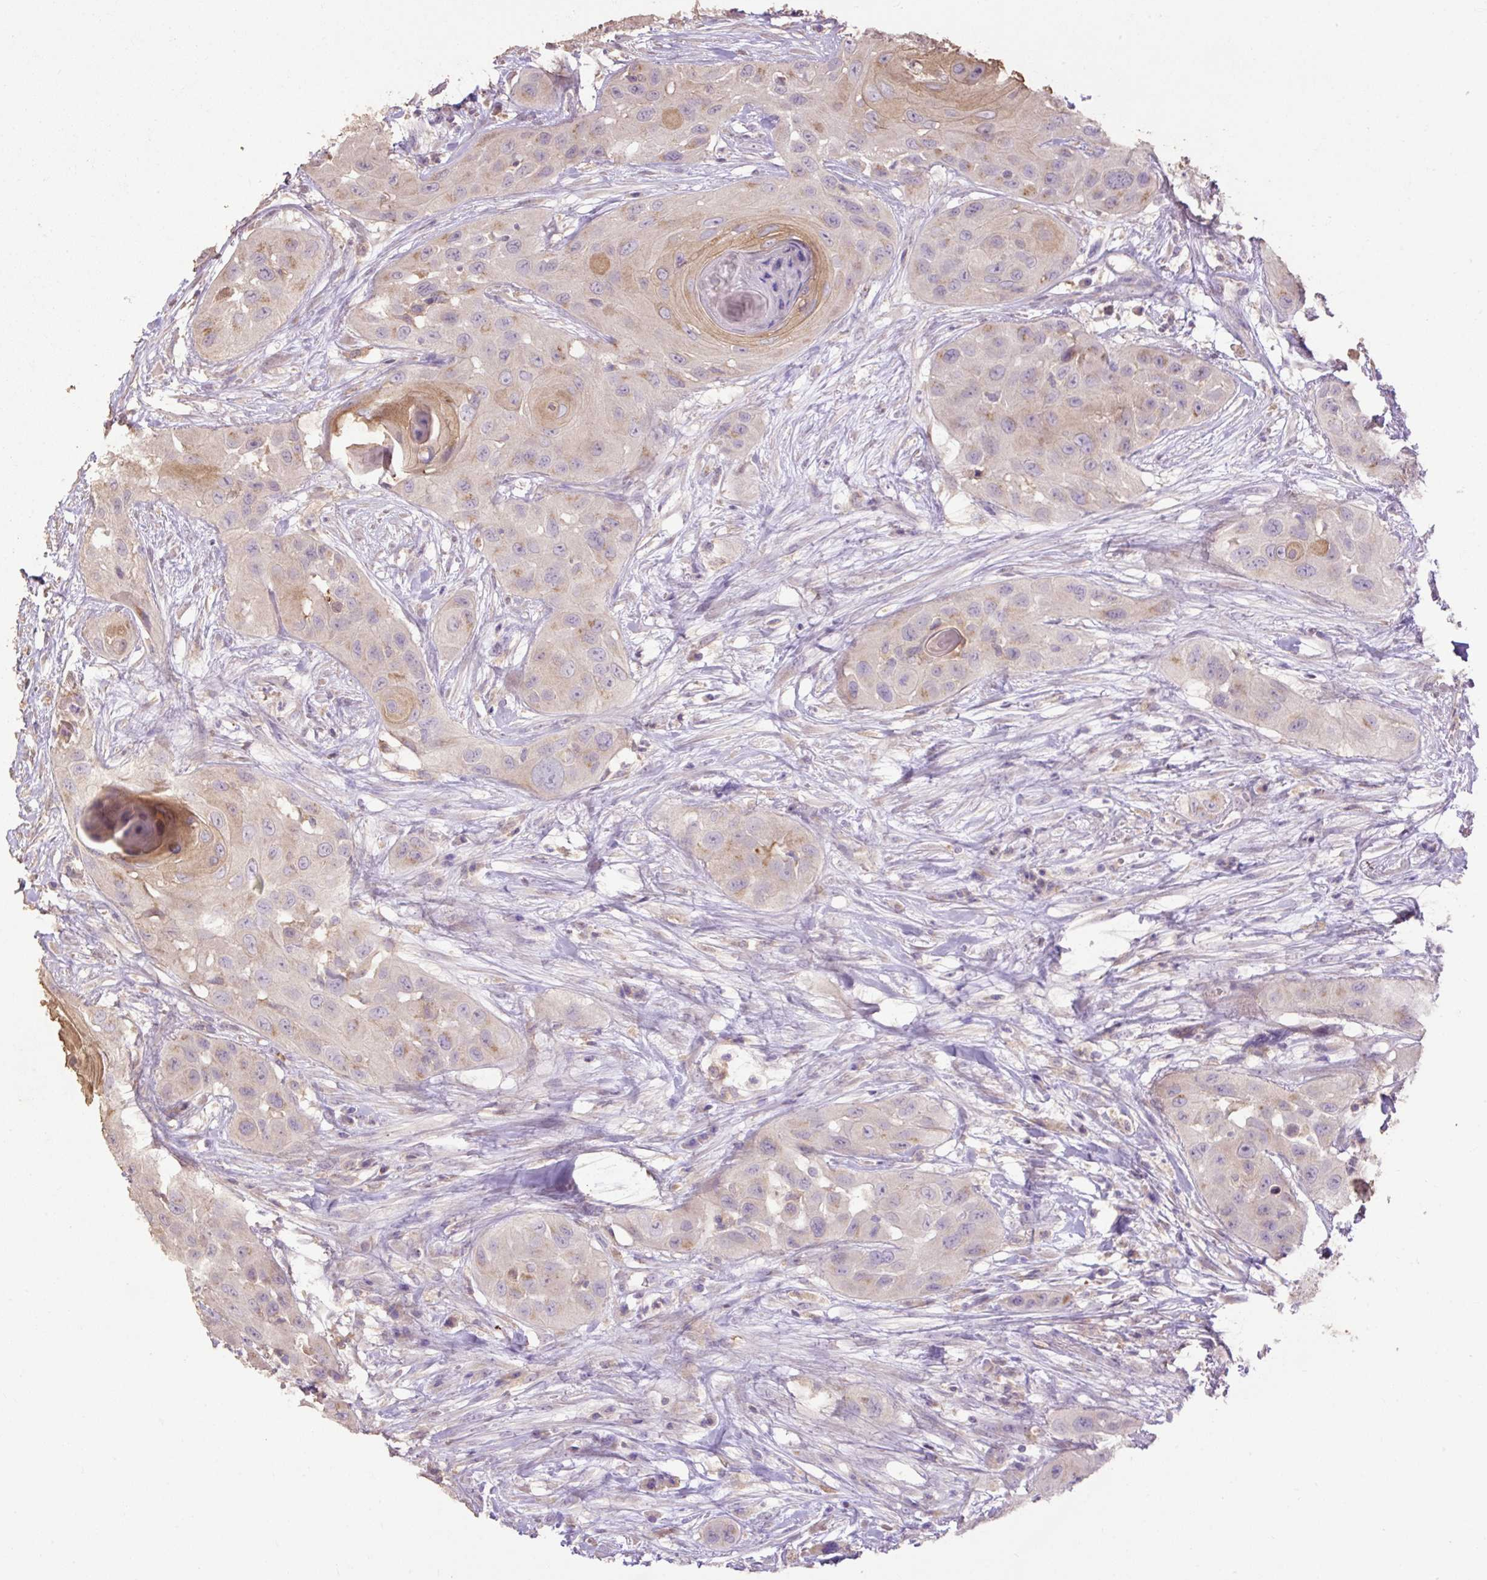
{"staining": {"intensity": "moderate", "quantity": "<25%", "location": "cytoplasmic/membranous"}, "tissue": "head and neck cancer", "cell_type": "Tumor cells", "image_type": "cancer", "snomed": [{"axis": "morphology", "description": "Squamous cell carcinoma, NOS"}, {"axis": "topography", "description": "Head-Neck"}], "caption": "Head and neck squamous cell carcinoma stained for a protein demonstrates moderate cytoplasmic/membranous positivity in tumor cells.", "gene": "ABR", "patient": {"sex": "male", "age": 83}}